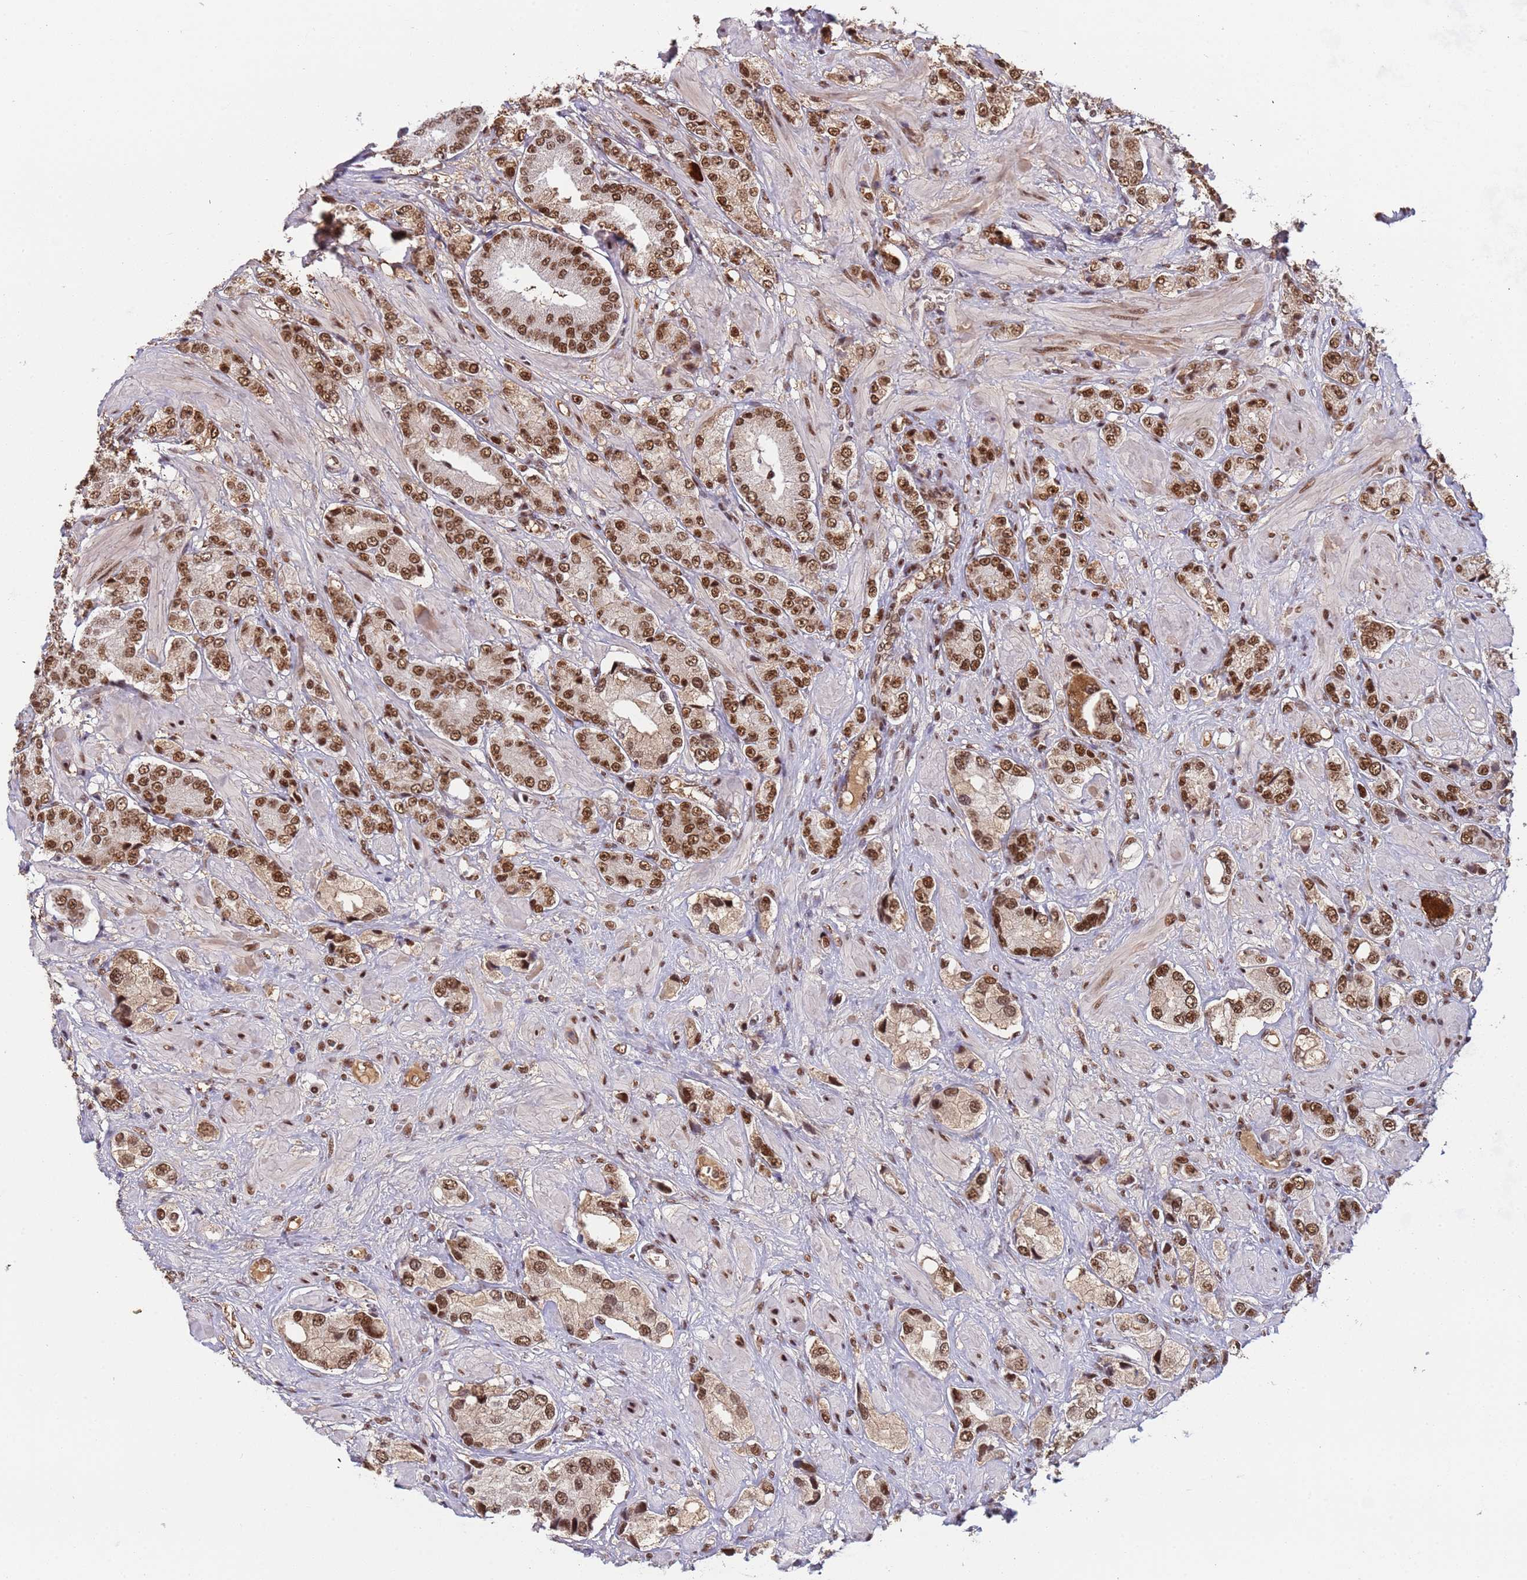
{"staining": {"intensity": "strong", "quantity": ">75%", "location": "nuclear"}, "tissue": "prostate cancer", "cell_type": "Tumor cells", "image_type": "cancer", "snomed": [{"axis": "morphology", "description": "Adenocarcinoma, High grade"}, {"axis": "topography", "description": "Prostate and seminal vesicle, NOS"}], "caption": "Immunohistochemical staining of prostate high-grade adenocarcinoma reveals high levels of strong nuclear positivity in approximately >75% of tumor cells.", "gene": "SRRT", "patient": {"sex": "male", "age": 64}}